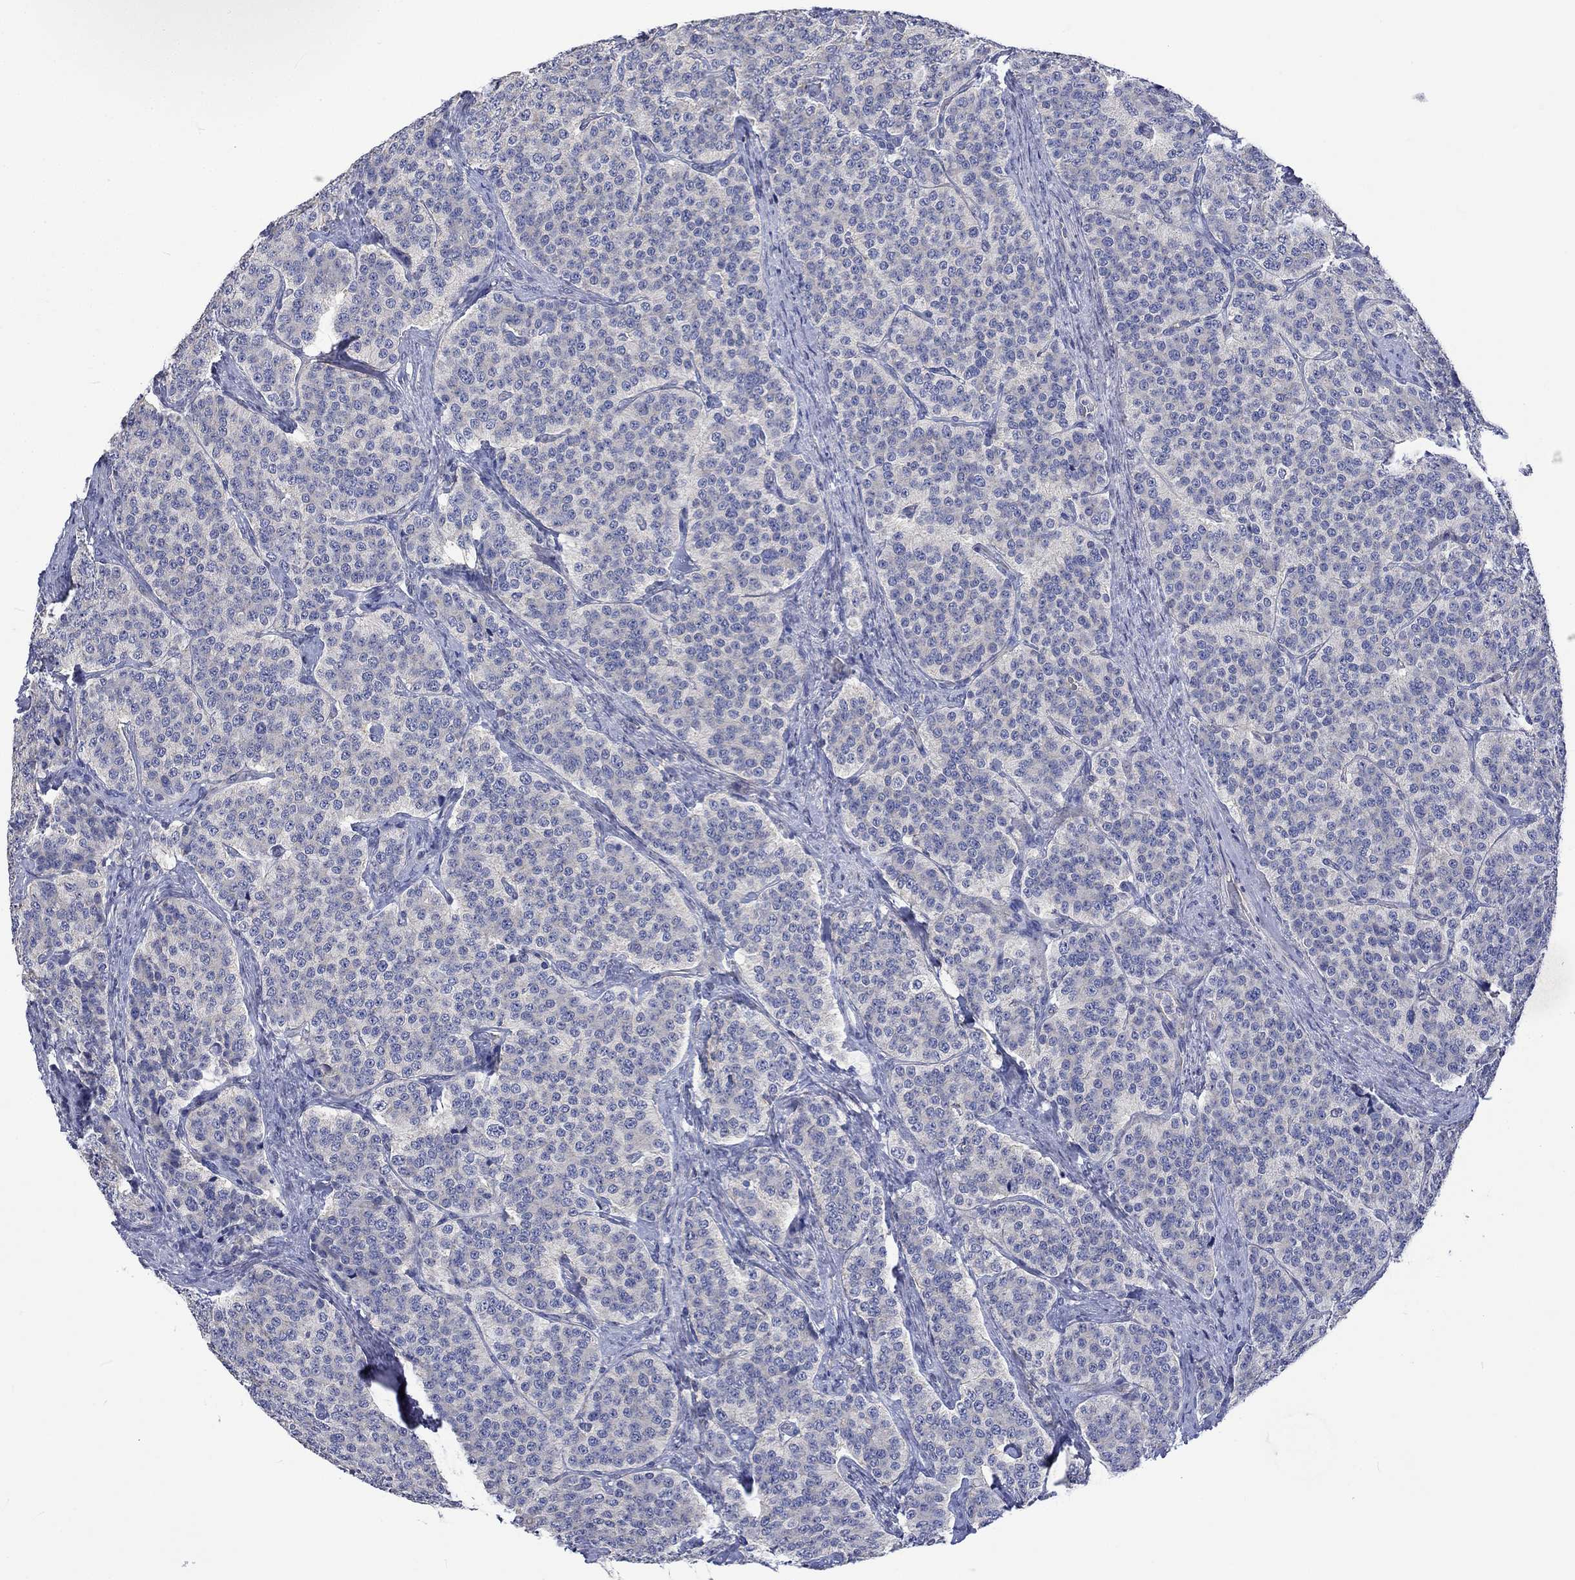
{"staining": {"intensity": "negative", "quantity": "none", "location": "none"}, "tissue": "carcinoid", "cell_type": "Tumor cells", "image_type": "cancer", "snomed": [{"axis": "morphology", "description": "Carcinoid, malignant, NOS"}, {"axis": "topography", "description": "Small intestine"}], "caption": "Tumor cells are negative for brown protein staining in carcinoid. (Brightfield microscopy of DAB IHC at high magnification).", "gene": "AGRP", "patient": {"sex": "female", "age": 58}}